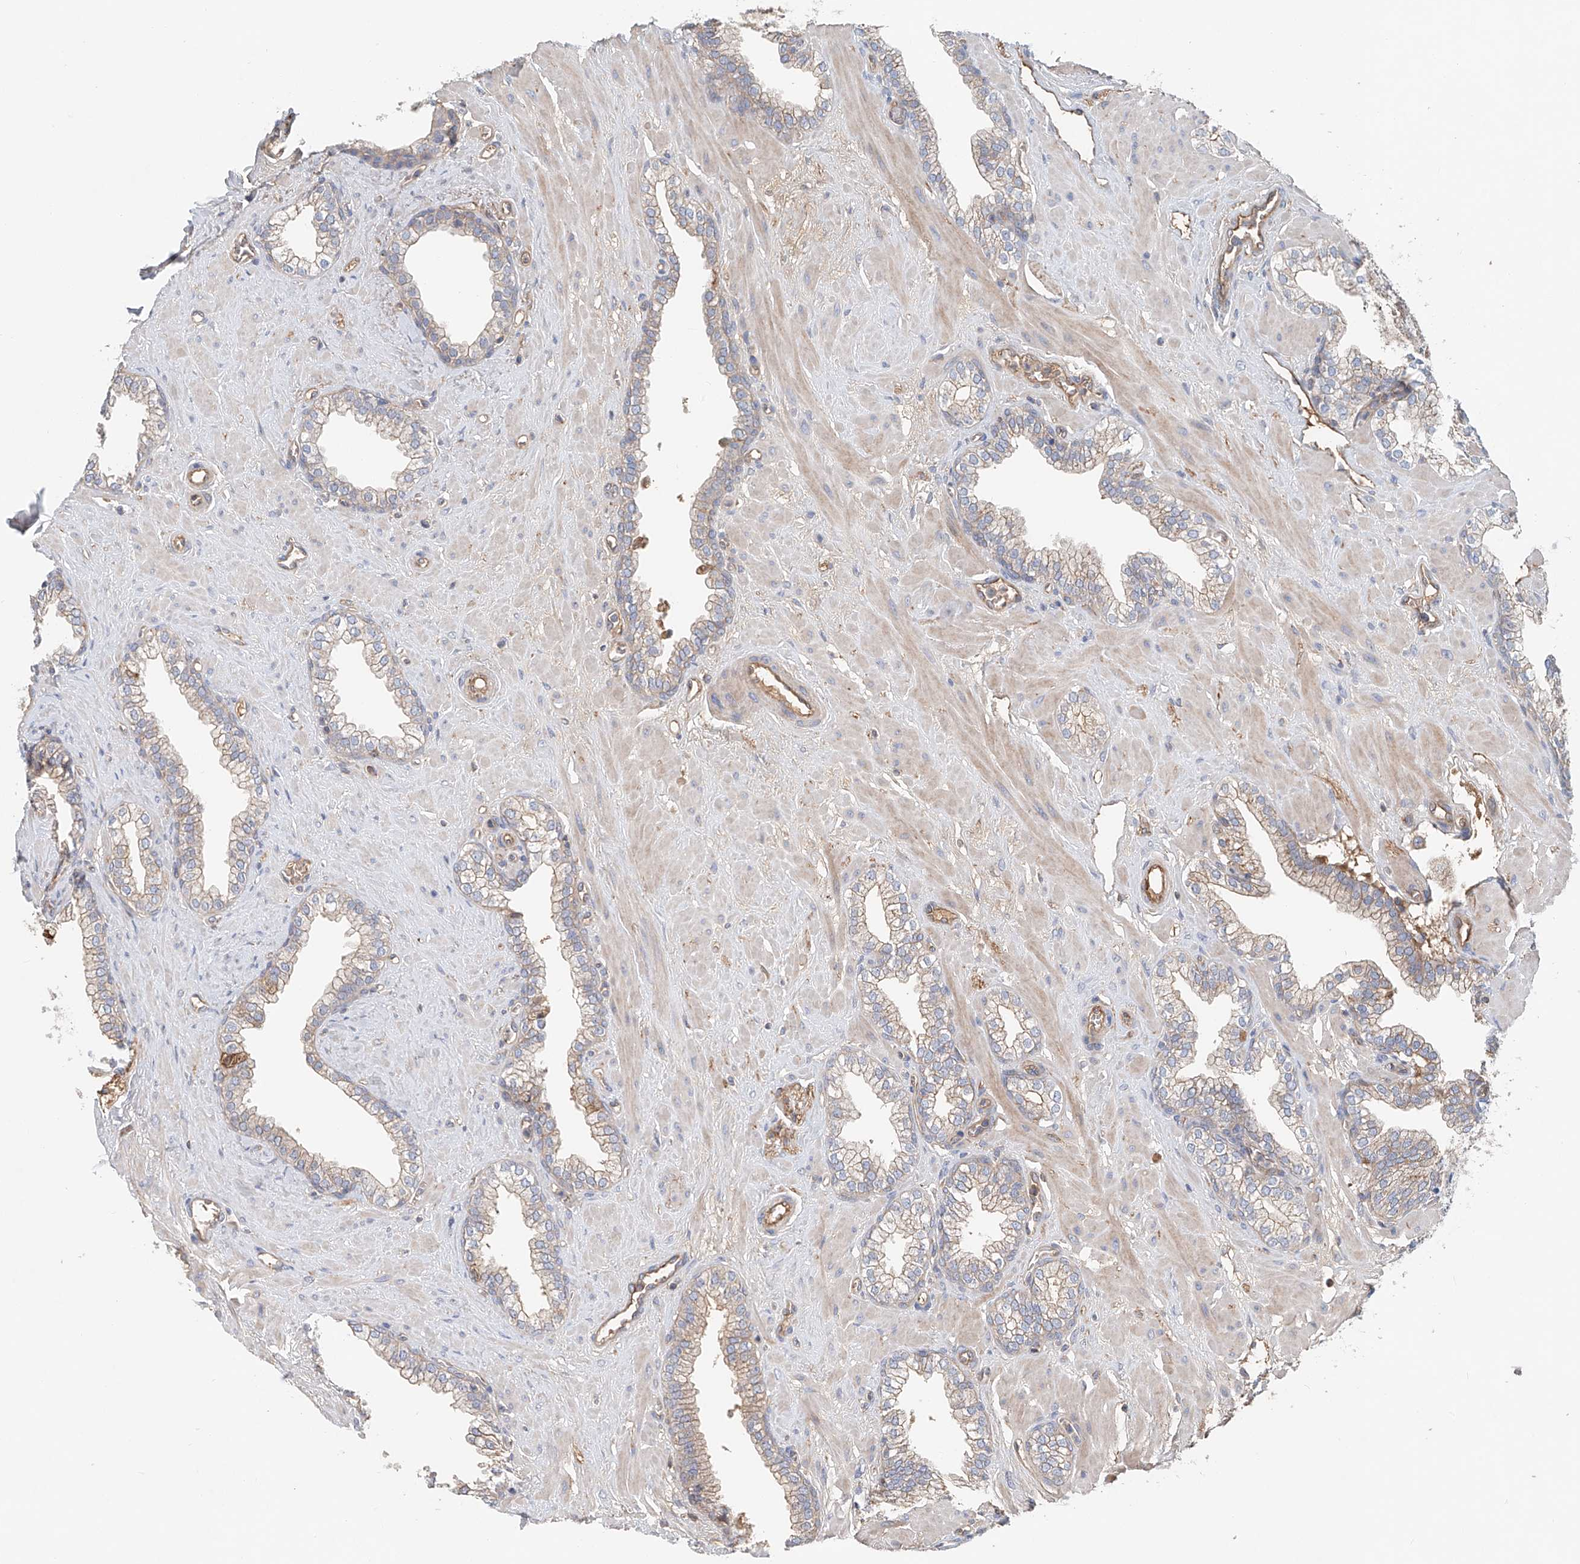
{"staining": {"intensity": "weak", "quantity": "25%-75%", "location": "cytoplasmic/membranous"}, "tissue": "prostate", "cell_type": "Glandular cells", "image_type": "normal", "snomed": [{"axis": "morphology", "description": "Normal tissue, NOS"}, {"axis": "morphology", "description": "Urothelial carcinoma, Low grade"}, {"axis": "topography", "description": "Urinary bladder"}, {"axis": "topography", "description": "Prostate"}], "caption": "Protein staining exhibits weak cytoplasmic/membranous staining in about 25%-75% of glandular cells in normal prostate. The protein is stained brown, and the nuclei are stained in blue (DAB (3,3'-diaminobenzidine) IHC with brightfield microscopy, high magnification).", "gene": "FRYL", "patient": {"sex": "male", "age": 60}}